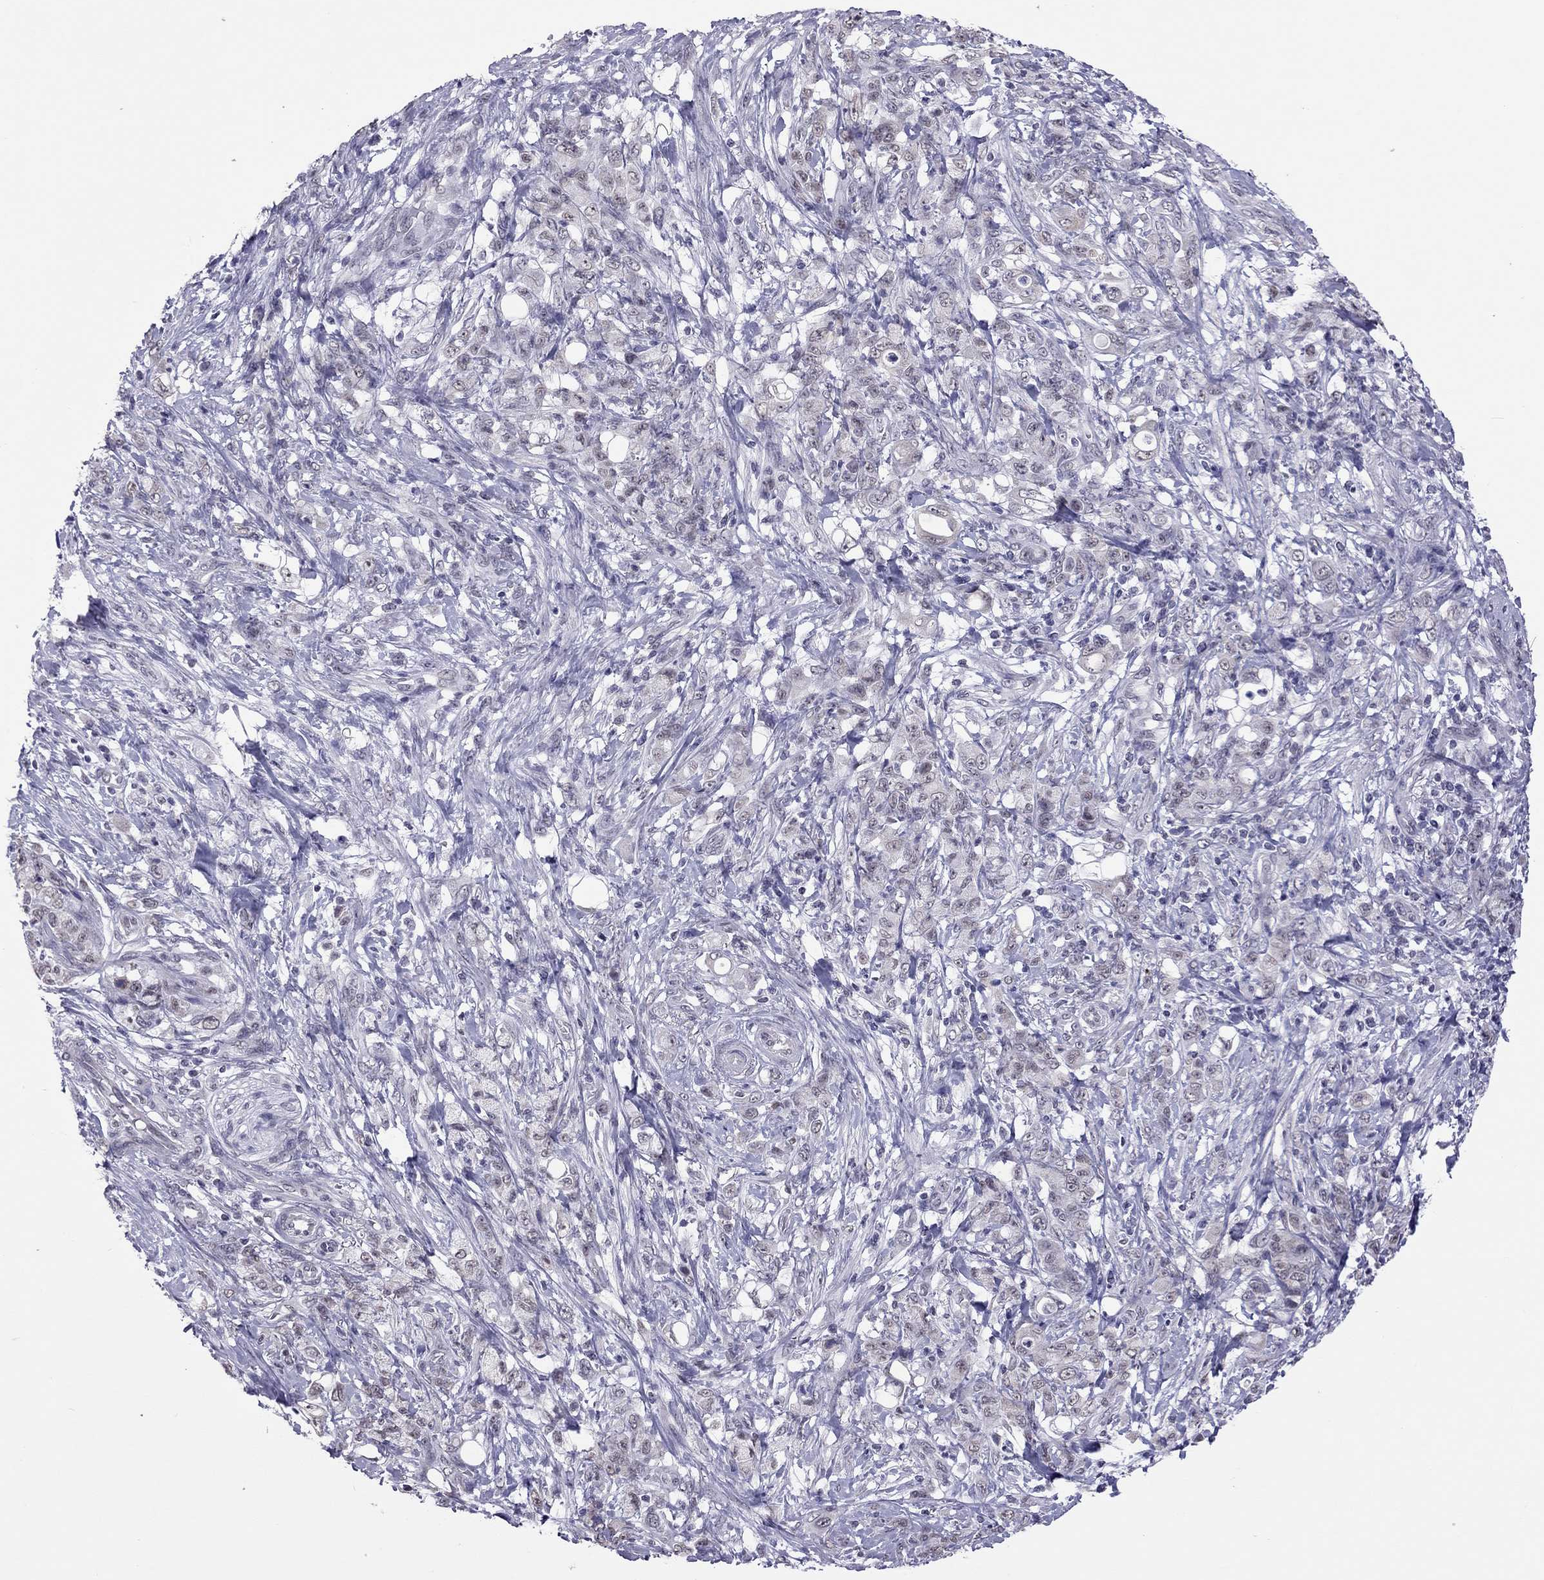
{"staining": {"intensity": "negative", "quantity": "none", "location": "none"}, "tissue": "stomach cancer", "cell_type": "Tumor cells", "image_type": "cancer", "snomed": [{"axis": "morphology", "description": "Adenocarcinoma, NOS"}, {"axis": "topography", "description": "Stomach"}], "caption": "An image of human adenocarcinoma (stomach) is negative for staining in tumor cells.", "gene": "PPP1R3A", "patient": {"sex": "female", "age": 79}}